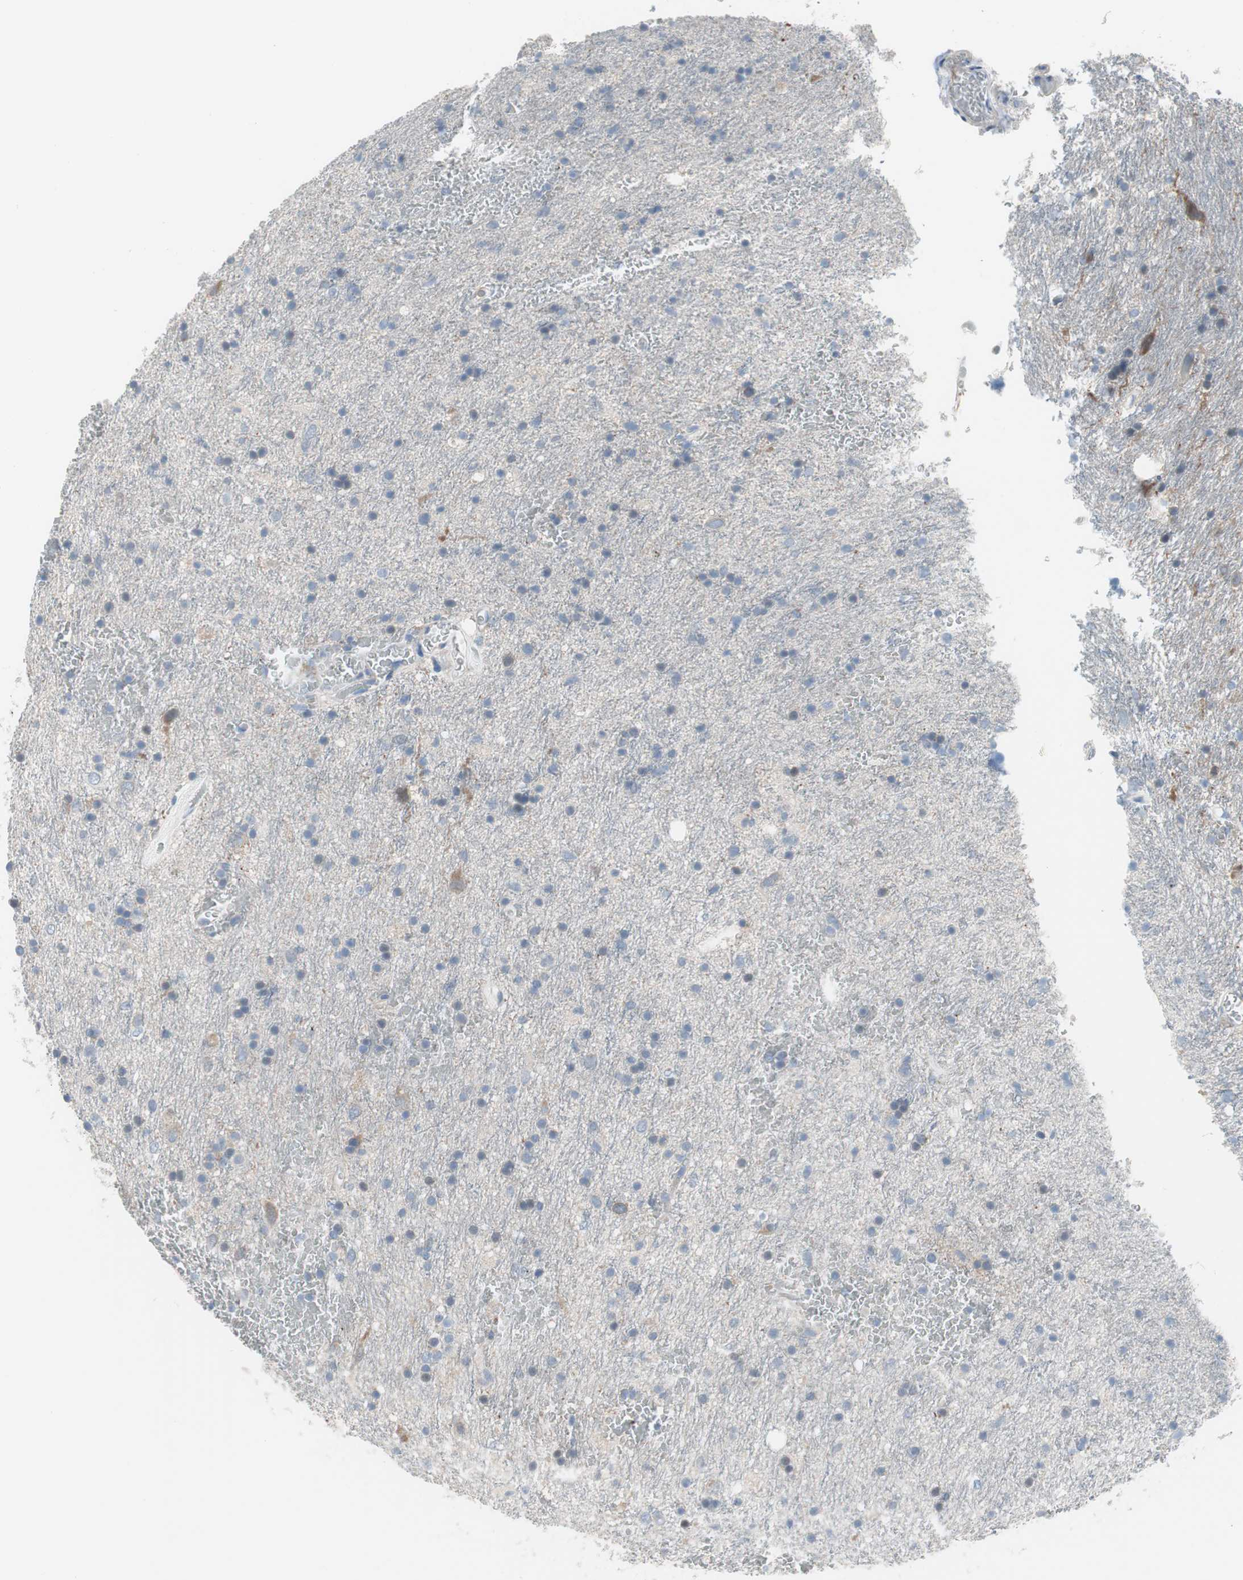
{"staining": {"intensity": "weak", "quantity": "<25%", "location": "cytoplasmic/membranous"}, "tissue": "glioma", "cell_type": "Tumor cells", "image_type": "cancer", "snomed": [{"axis": "morphology", "description": "Glioma, malignant, Low grade"}, {"axis": "topography", "description": "Brain"}], "caption": "This is an immunohistochemistry (IHC) image of human malignant low-grade glioma. There is no staining in tumor cells.", "gene": "PIGR", "patient": {"sex": "male", "age": 77}}